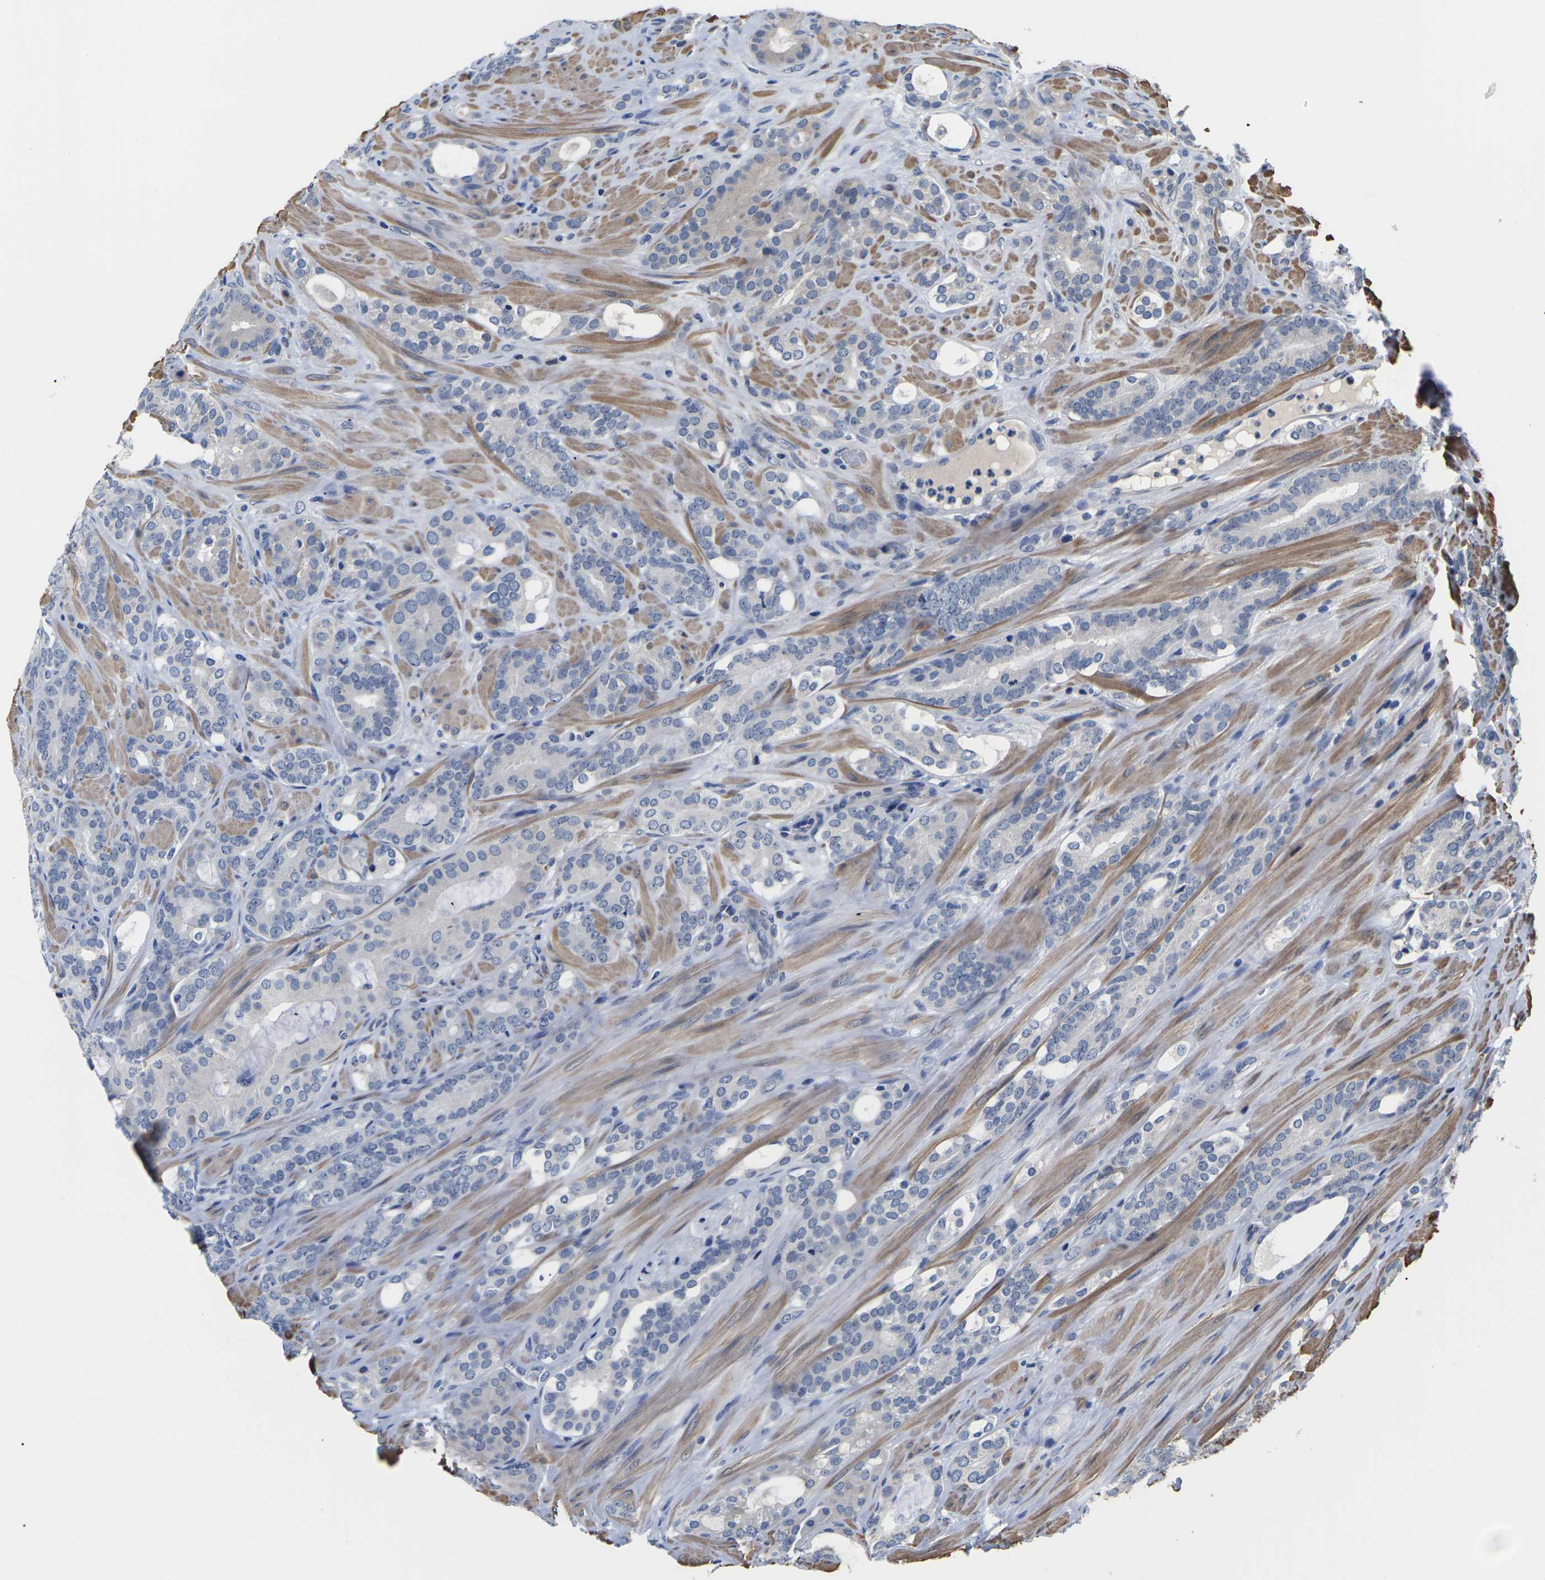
{"staining": {"intensity": "weak", "quantity": "<25%", "location": "cytoplasmic/membranous"}, "tissue": "prostate cancer", "cell_type": "Tumor cells", "image_type": "cancer", "snomed": [{"axis": "morphology", "description": "Adenocarcinoma, Low grade"}, {"axis": "topography", "description": "Prostate"}], "caption": "This is a micrograph of IHC staining of prostate adenocarcinoma (low-grade), which shows no staining in tumor cells. Brightfield microscopy of immunohistochemistry stained with DAB (3,3'-diaminobenzidine) (brown) and hematoxylin (blue), captured at high magnification.", "gene": "ST6GAL2", "patient": {"sex": "male", "age": 63}}